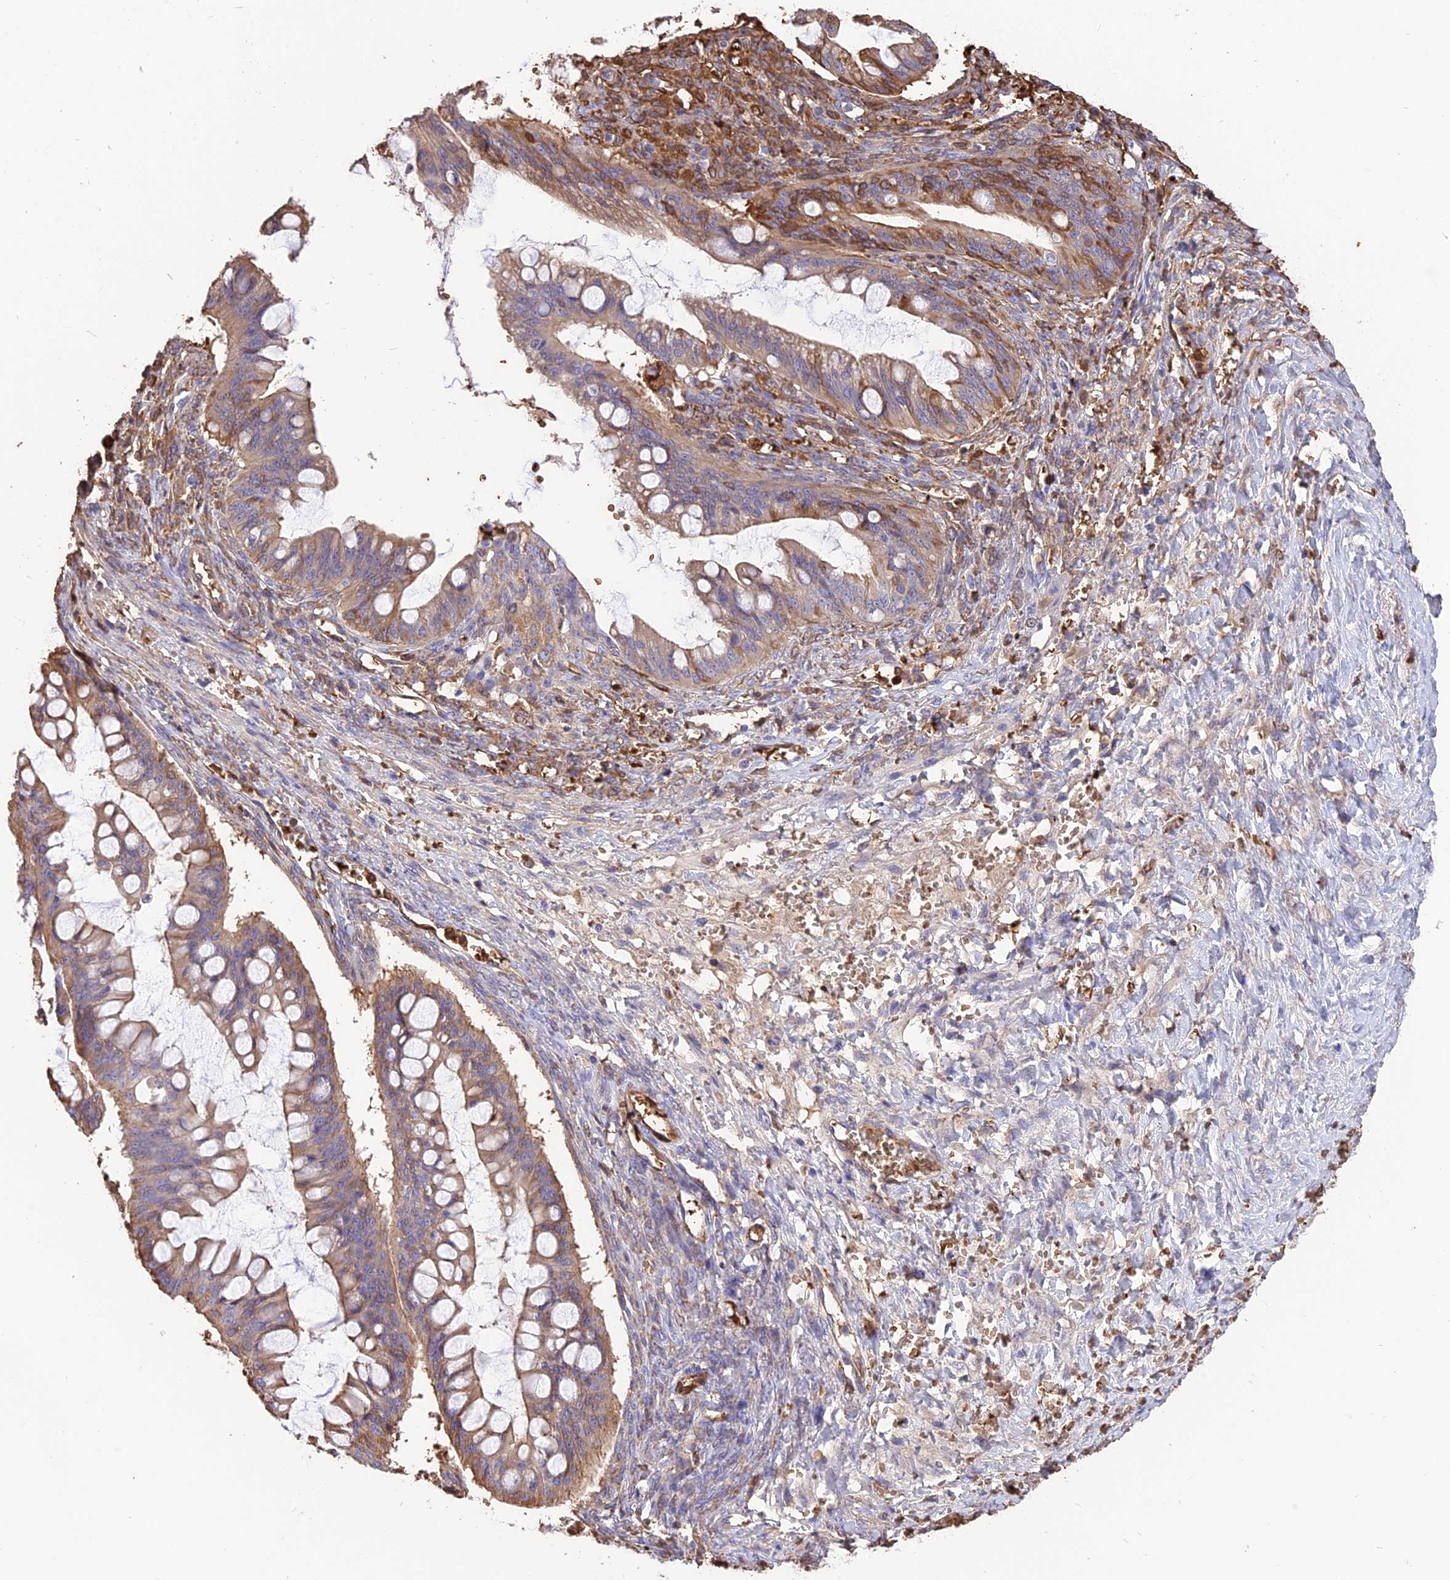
{"staining": {"intensity": "moderate", "quantity": "25%-75%", "location": "cytoplasmic/membranous"}, "tissue": "ovarian cancer", "cell_type": "Tumor cells", "image_type": "cancer", "snomed": [{"axis": "morphology", "description": "Cystadenocarcinoma, mucinous, NOS"}, {"axis": "topography", "description": "Ovary"}], "caption": "This histopathology image exhibits immunohistochemistry (IHC) staining of ovarian cancer, with medium moderate cytoplasmic/membranous expression in approximately 25%-75% of tumor cells.", "gene": "TTC4", "patient": {"sex": "female", "age": 73}}